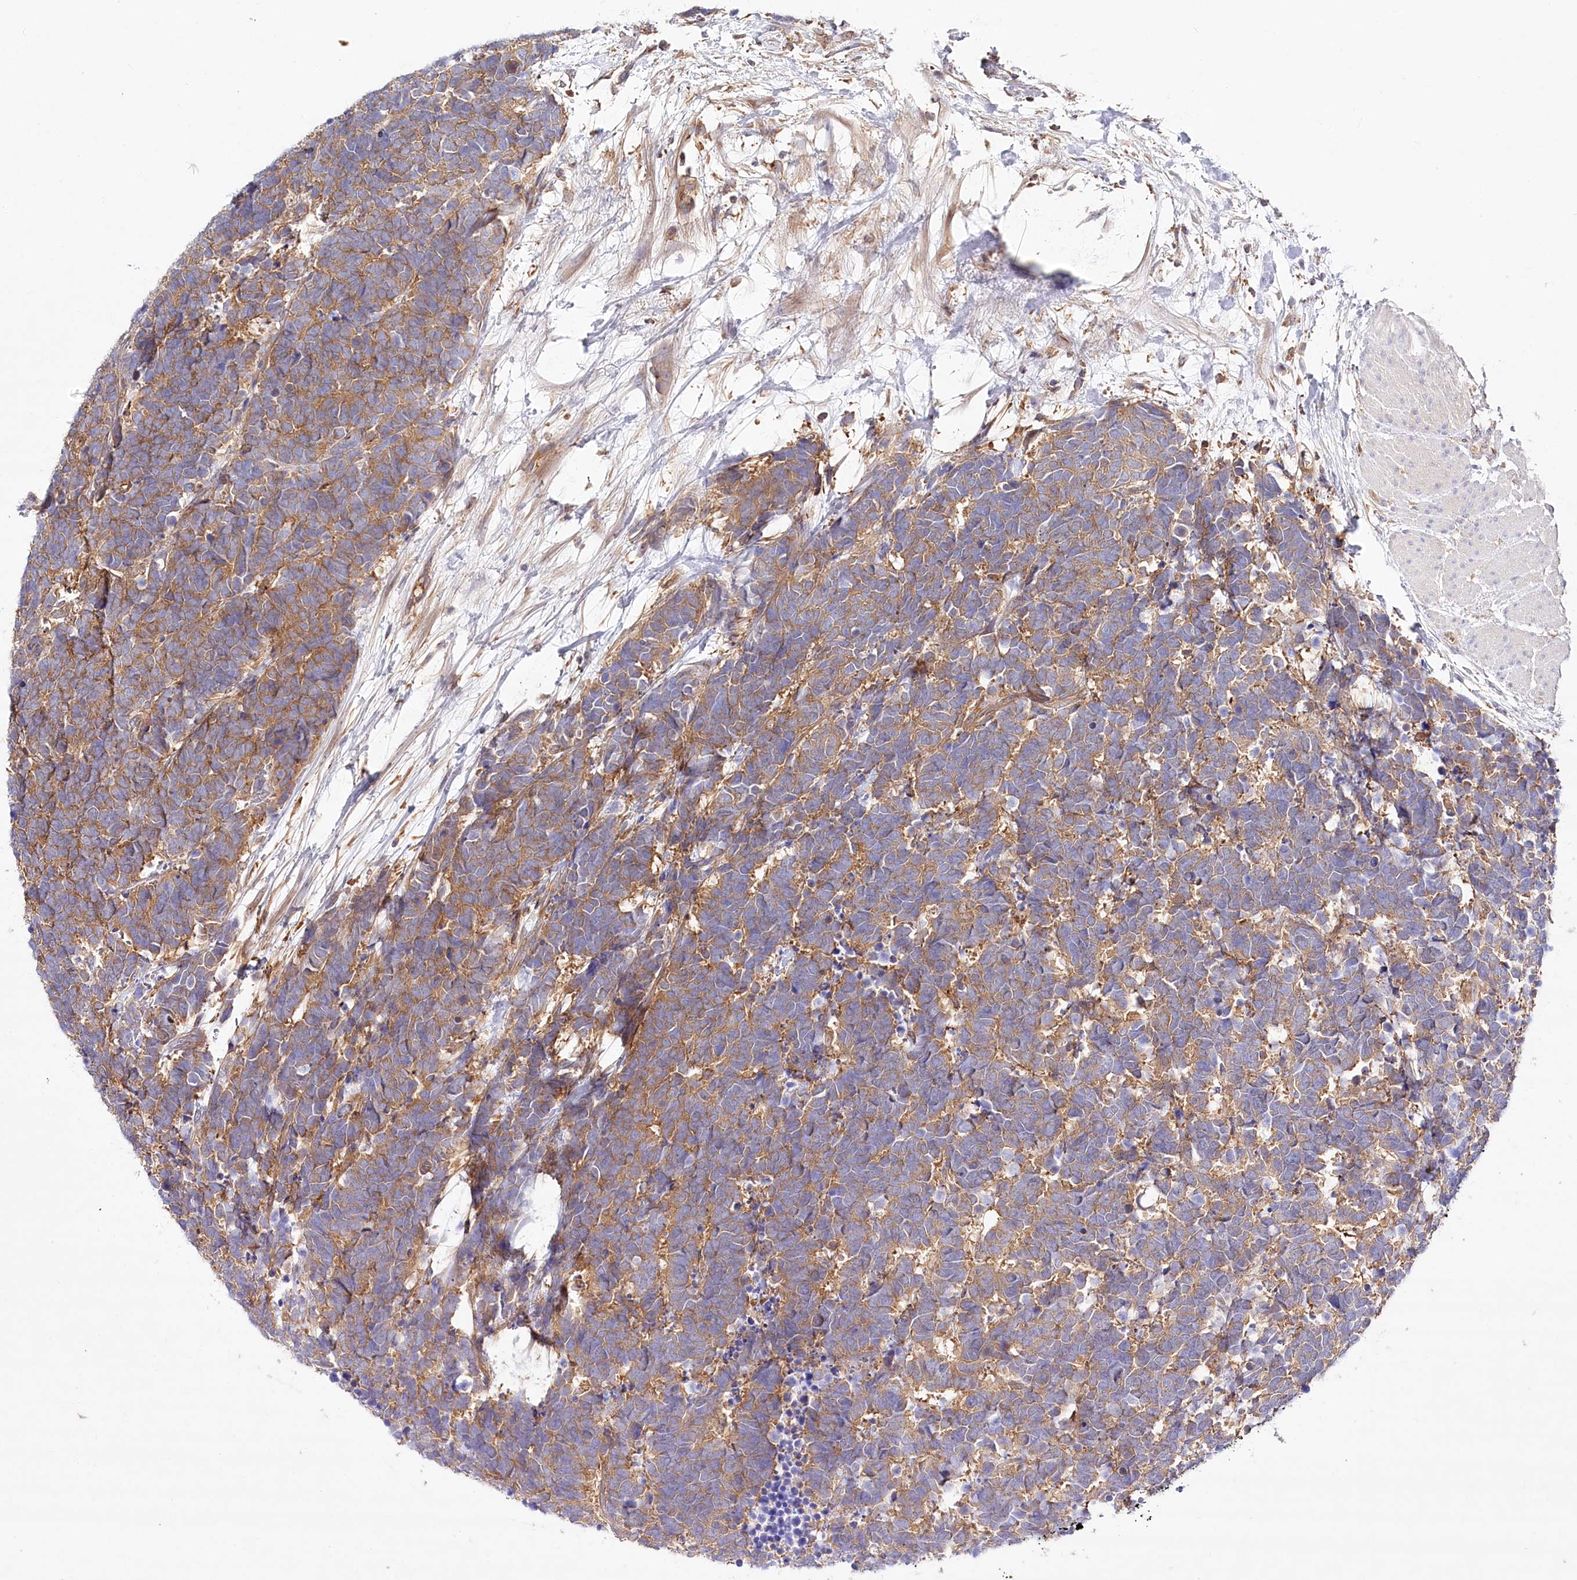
{"staining": {"intensity": "moderate", "quantity": ">75%", "location": "cytoplasmic/membranous"}, "tissue": "carcinoid", "cell_type": "Tumor cells", "image_type": "cancer", "snomed": [{"axis": "morphology", "description": "Carcinoma, NOS"}, {"axis": "morphology", "description": "Carcinoid, malignant, NOS"}, {"axis": "topography", "description": "Urinary bladder"}], "caption": "Brown immunohistochemical staining in human carcinoma displays moderate cytoplasmic/membranous expression in approximately >75% of tumor cells. (IHC, brightfield microscopy, high magnification).", "gene": "ABRAXAS2", "patient": {"sex": "male", "age": 57}}